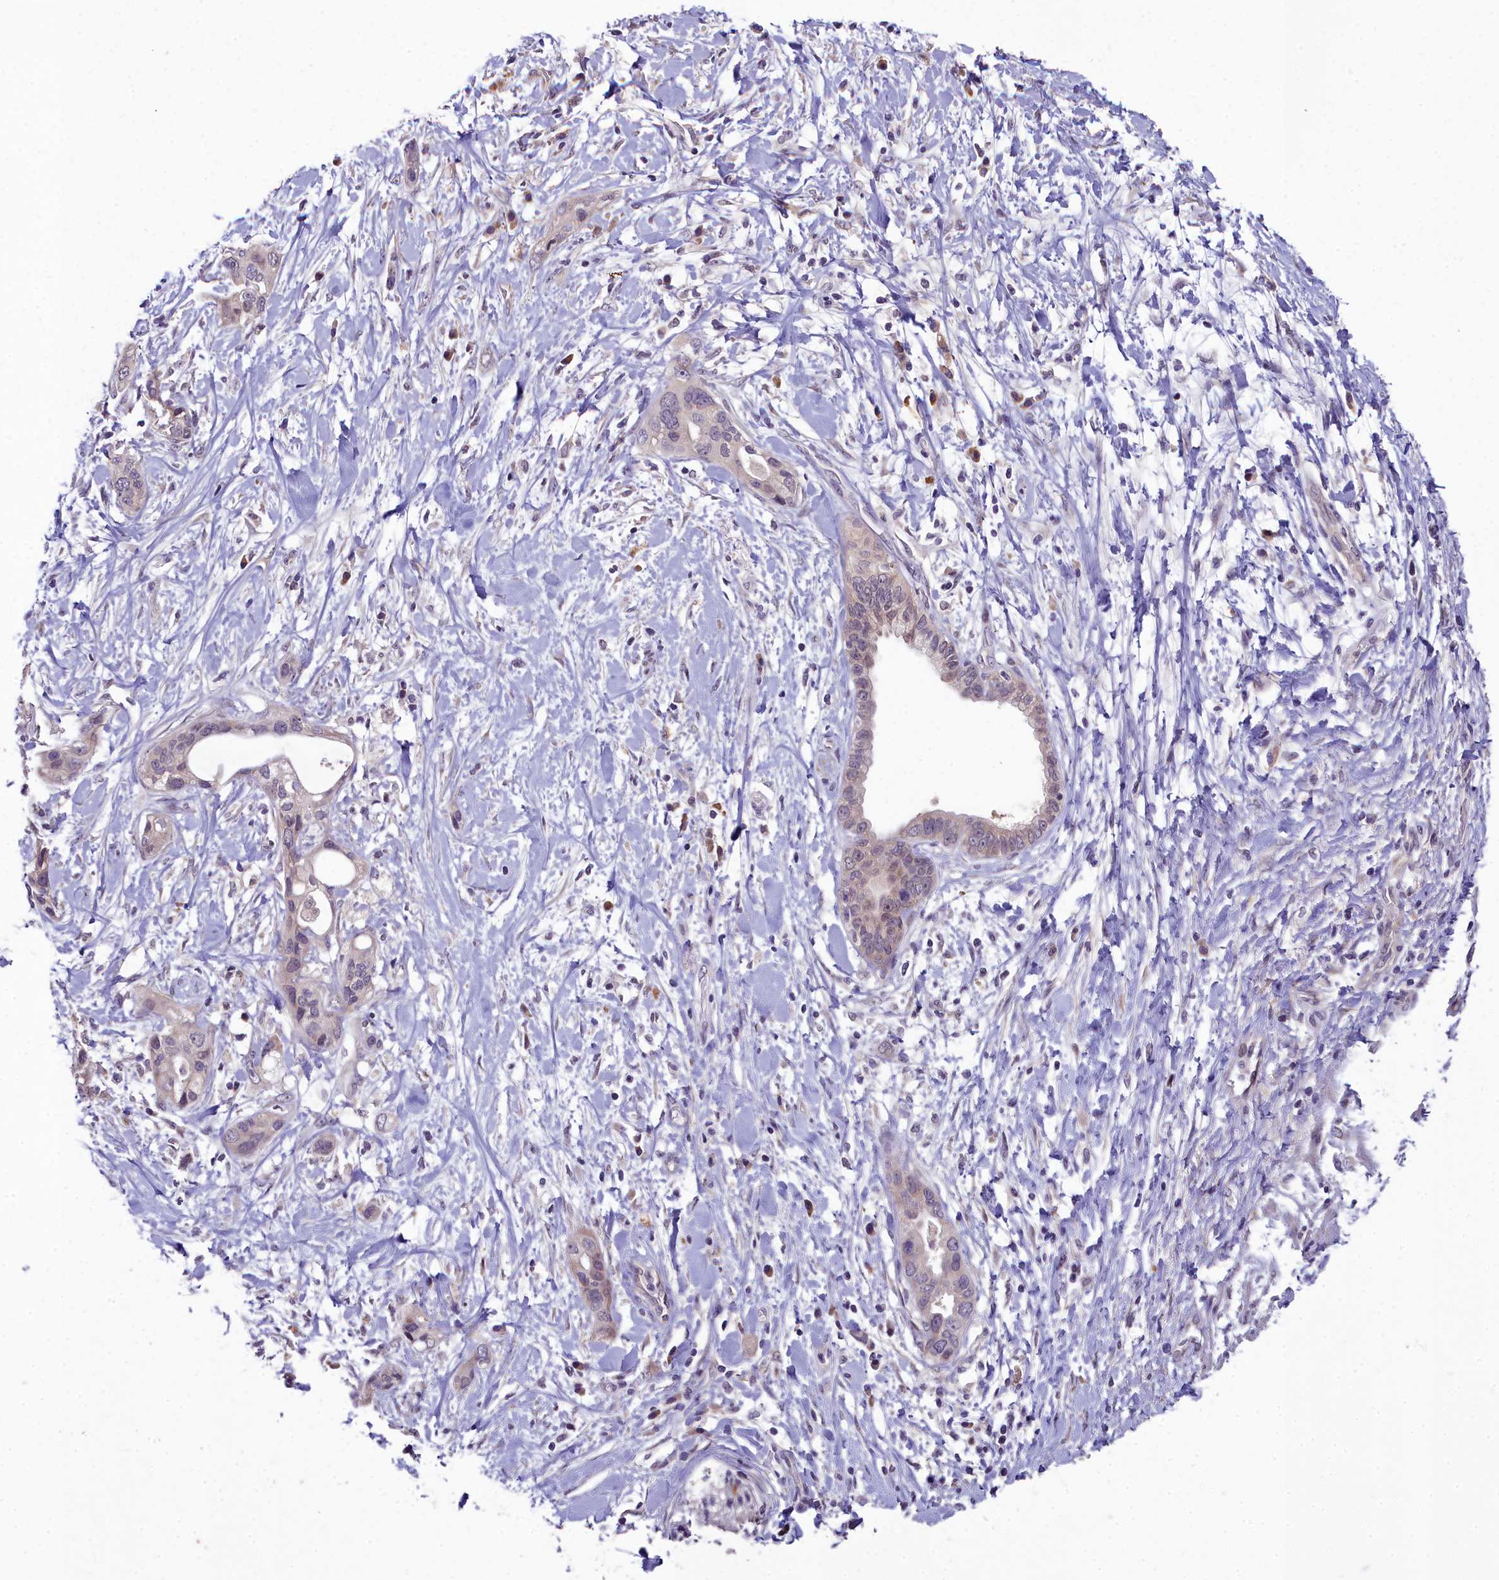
{"staining": {"intensity": "weak", "quantity": "25%-75%", "location": "cytoplasmic/membranous,nuclear"}, "tissue": "pancreatic cancer", "cell_type": "Tumor cells", "image_type": "cancer", "snomed": [{"axis": "morphology", "description": "Normal tissue, NOS"}, {"axis": "morphology", "description": "Adenocarcinoma, NOS"}, {"axis": "topography", "description": "Pancreas"}, {"axis": "topography", "description": "Peripheral nerve tissue"}], "caption": "The micrograph displays immunohistochemical staining of pancreatic cancer. There is weak cytoplasmic/membranous and nuclear staining is identified in approximately 25%-75% of tumor cells.", "gene": "ZNF333", "patient": {"sex": "male", "age": 59}}